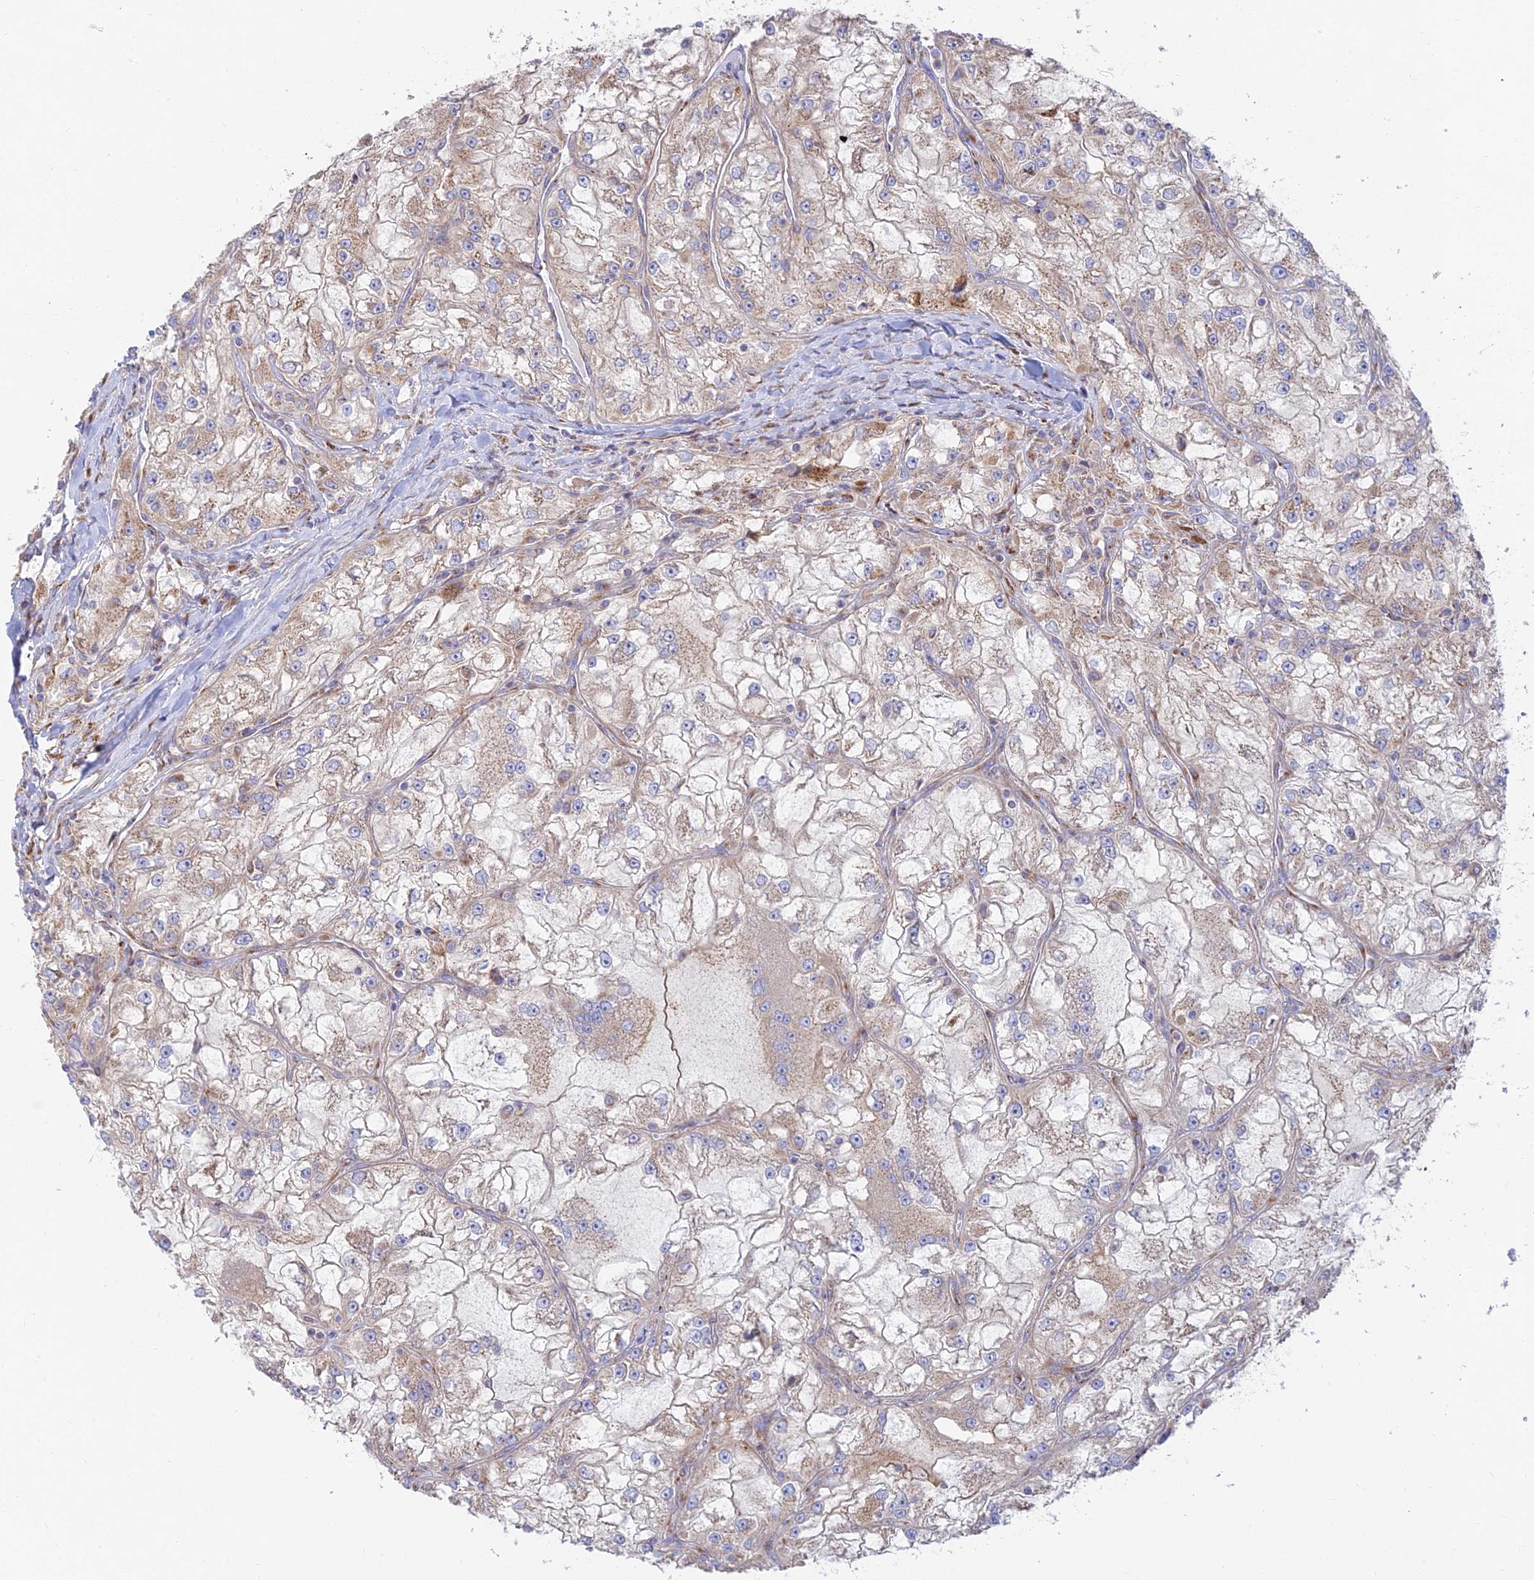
{"staining": {"intensity": "moderate", "quantity": ">75%", "location": "cytoplasmic/membranous"}, "tissue": "renal cancer", "cell_type": "Tumor cells", "image_type": "cancer", "snomed": [{"axis": "morphology", "description": "Adenocarcinoma, NOS"}, {"axis": "topography", "description": "Kidney"}], "caption": "Immunohistochemistry micrograph of neoplastic tissue: human adenocarcinoma (renal) stained using immunohistochemistry exhibits medium levels of moderate protein expression localized specifically in the cytoplasmic/membranous of tumor cells, appearing as a cytoplasmic/membranous brown color.", "gene": "GOLGA3", "patient": {"sex": "female", "age": 72}}